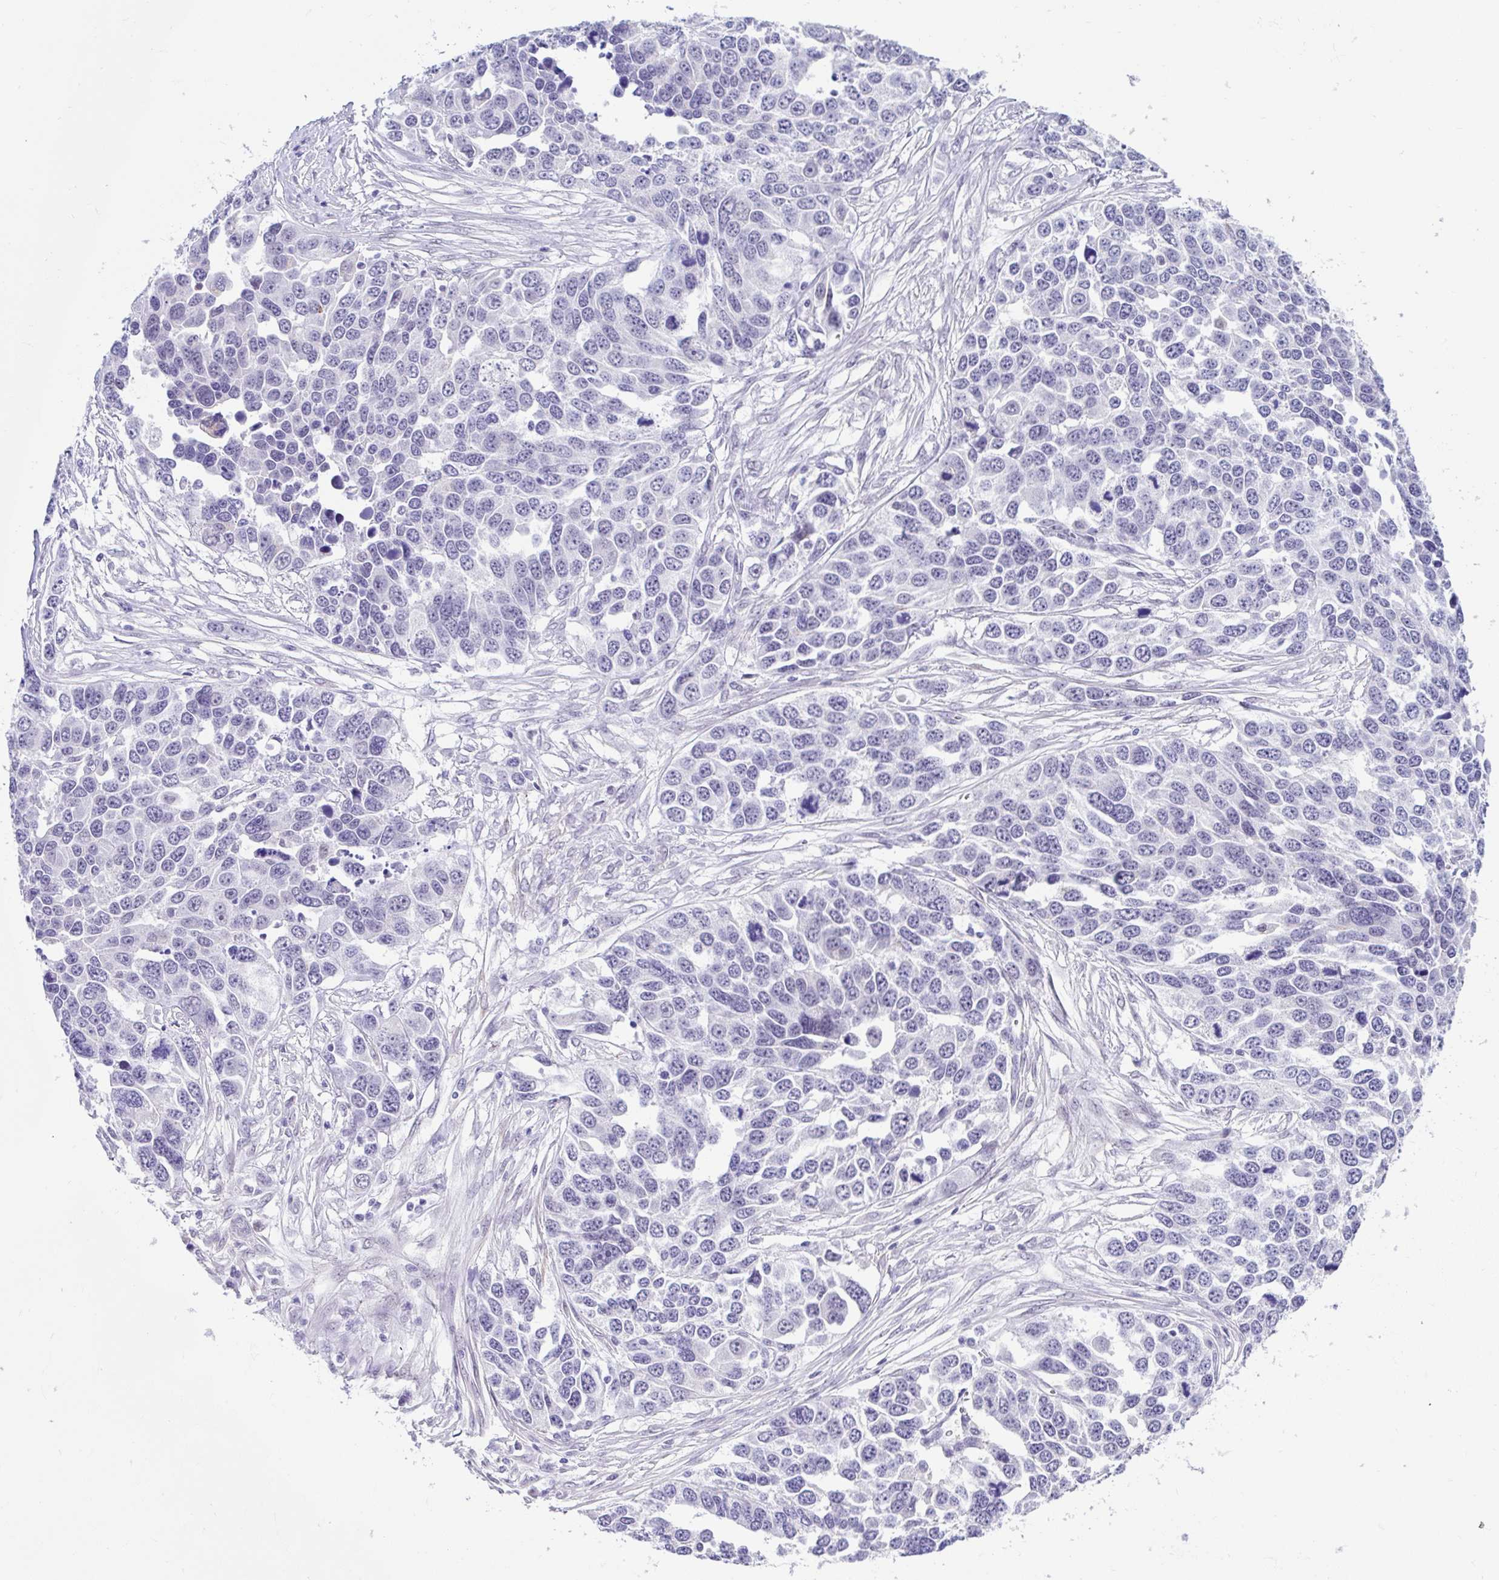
{"staining": {"intensity": "negative", "quantity": "none", "location": "none"}, "tissue": "ovarian cancer", "cell_type": "Tumor cells", "image_type": "cancer", "snomed": [{"axis": "morphology", "description": "Cystadenocarcinoma, serous, NOS"}, {"axis": "topography", "description": "Ovary"}], "caption": "The image demonstrates no significant expression in tumor cells of serous cystadenocarcinoma (ovarian). (IHC, brightfield microscopy, high magnification).", "gene": "DCAF17", "patient": {"sex": "female", "age": 76}}